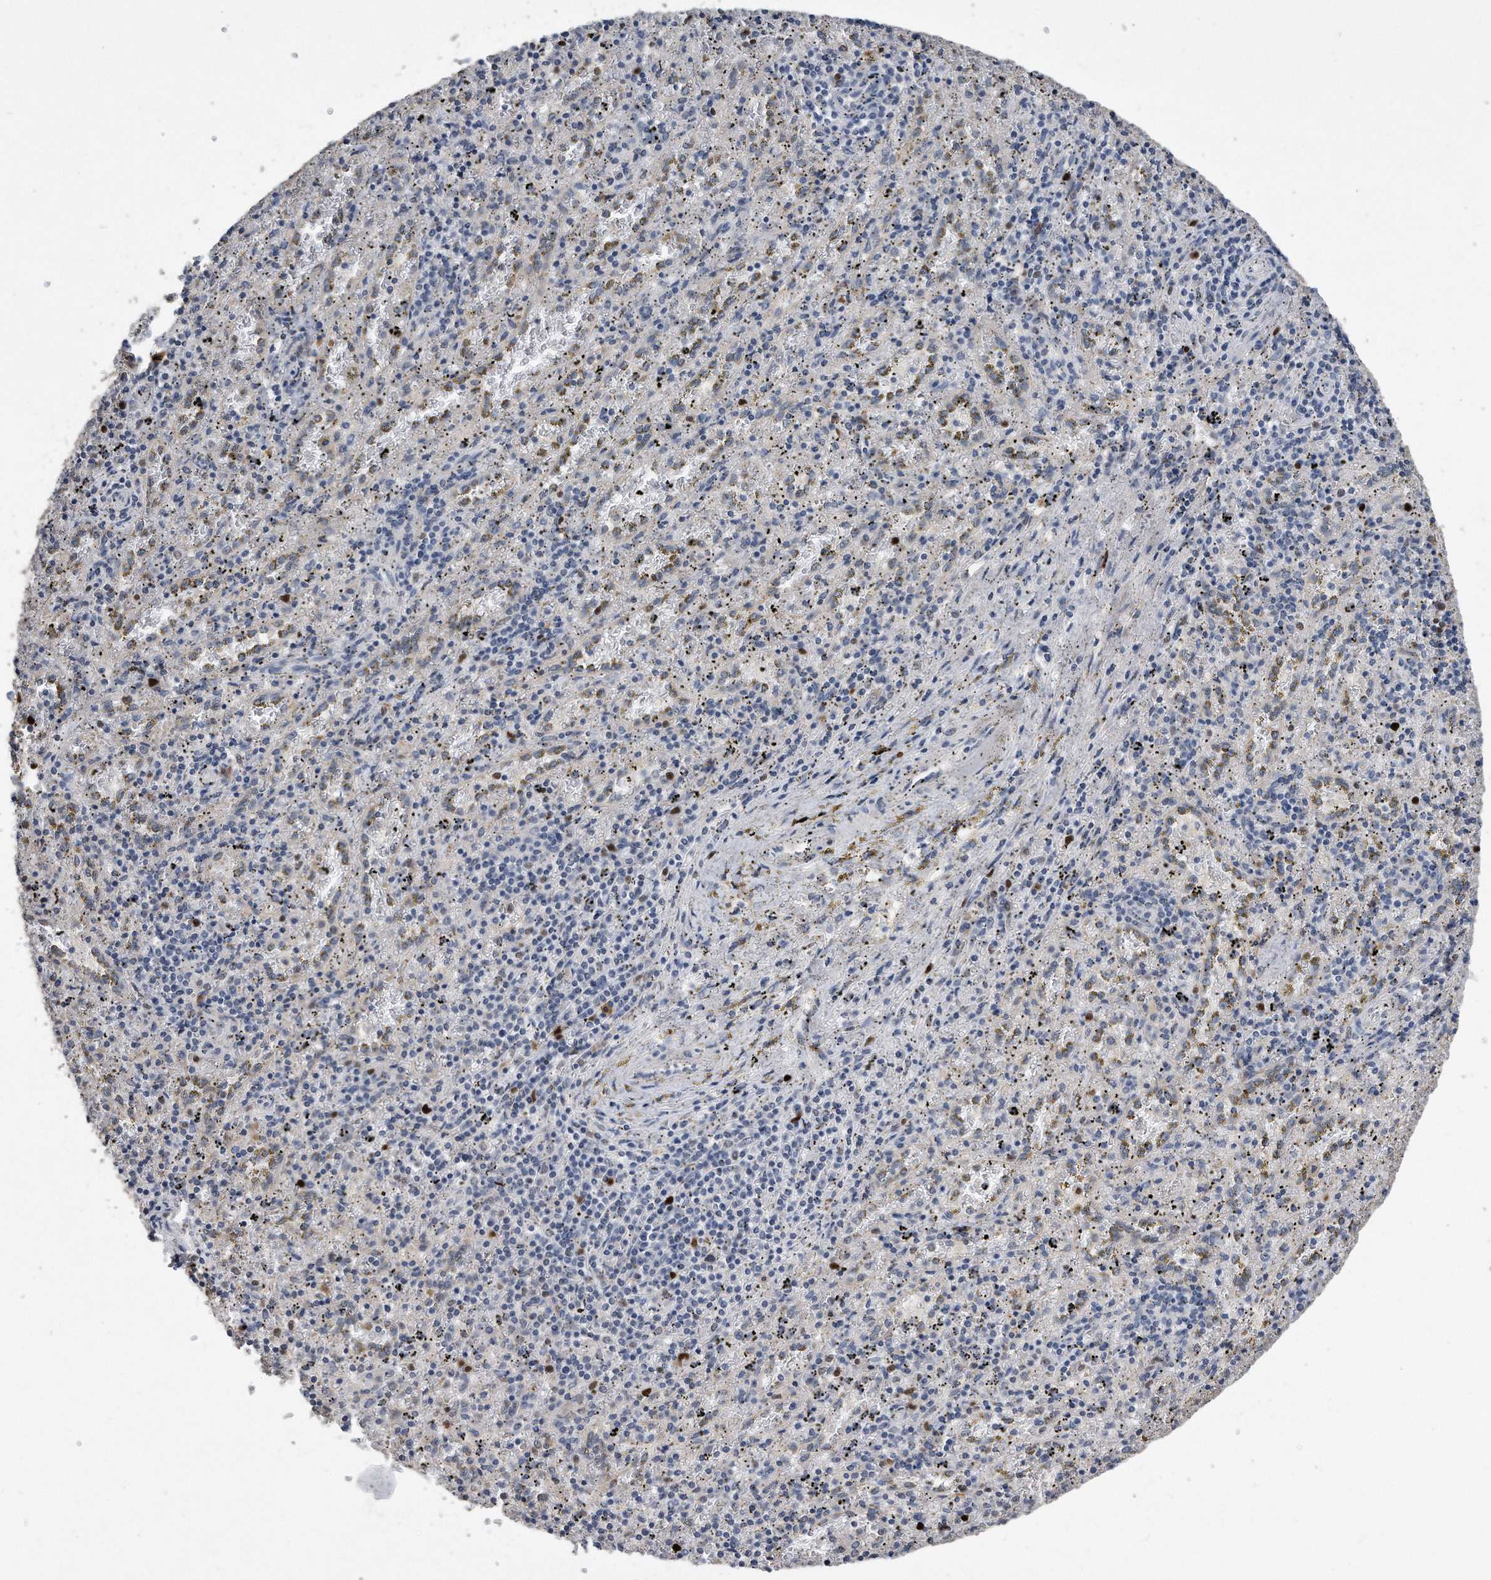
{"staining": {"intensity": "negative", "quantity": "none", "location": "none"}, "tissue": "spleen", "cell_type": "Cells in red pulp", "image_type": "normal", "snomed": [{"axis": "morphology", "description": "Normal tissue, NOS"}, {"axis": "topography", "description": "Spleen"}], "caption": "The histopathology image displays no significant expression in cells in red pulp of spleen. Nuclei are stained in blue.", "gene": "PCNA", "patient": {"sex": "male", "age": 11}}